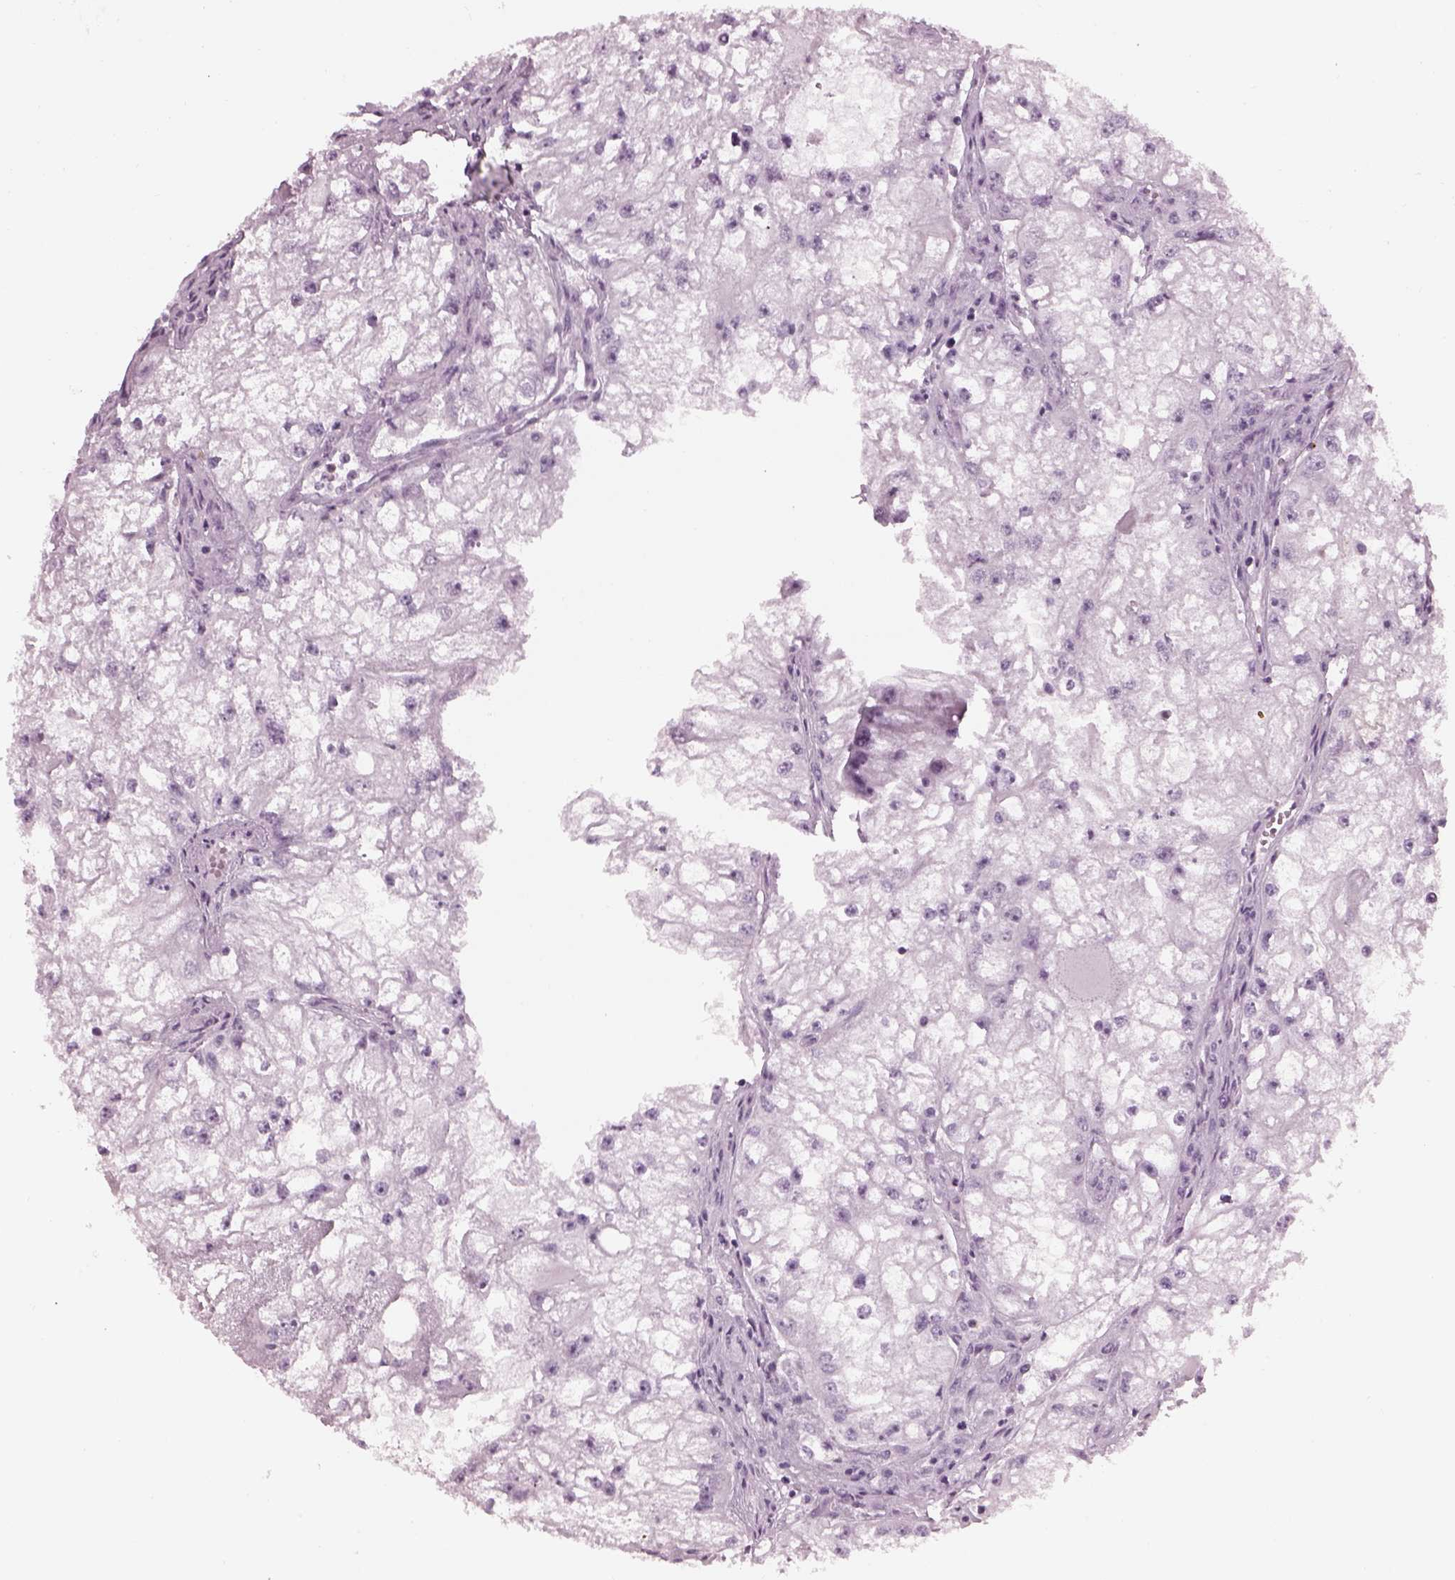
{"staining": {"intensity": "negative", "quantity": "none", "location": "none"}, "tissue": "renal cancer", "cell_type": "Tumor cells", "image_type": "cancer", "snomed": [{"axis": "morphology", "description": "Adenocarcinoma, NOS"}, {"axis": "topography", "description": "Kidney"}], "caption": "Immunohistochemistry histopathology image of neoplastic tissue: human renal cancer stained with DAB (3,3'-diaminobenzidine) shows no significant protein positivity in tumor cells.", "gene": "ADGRG2", "patient": {"sex": "male", "age": 59}}